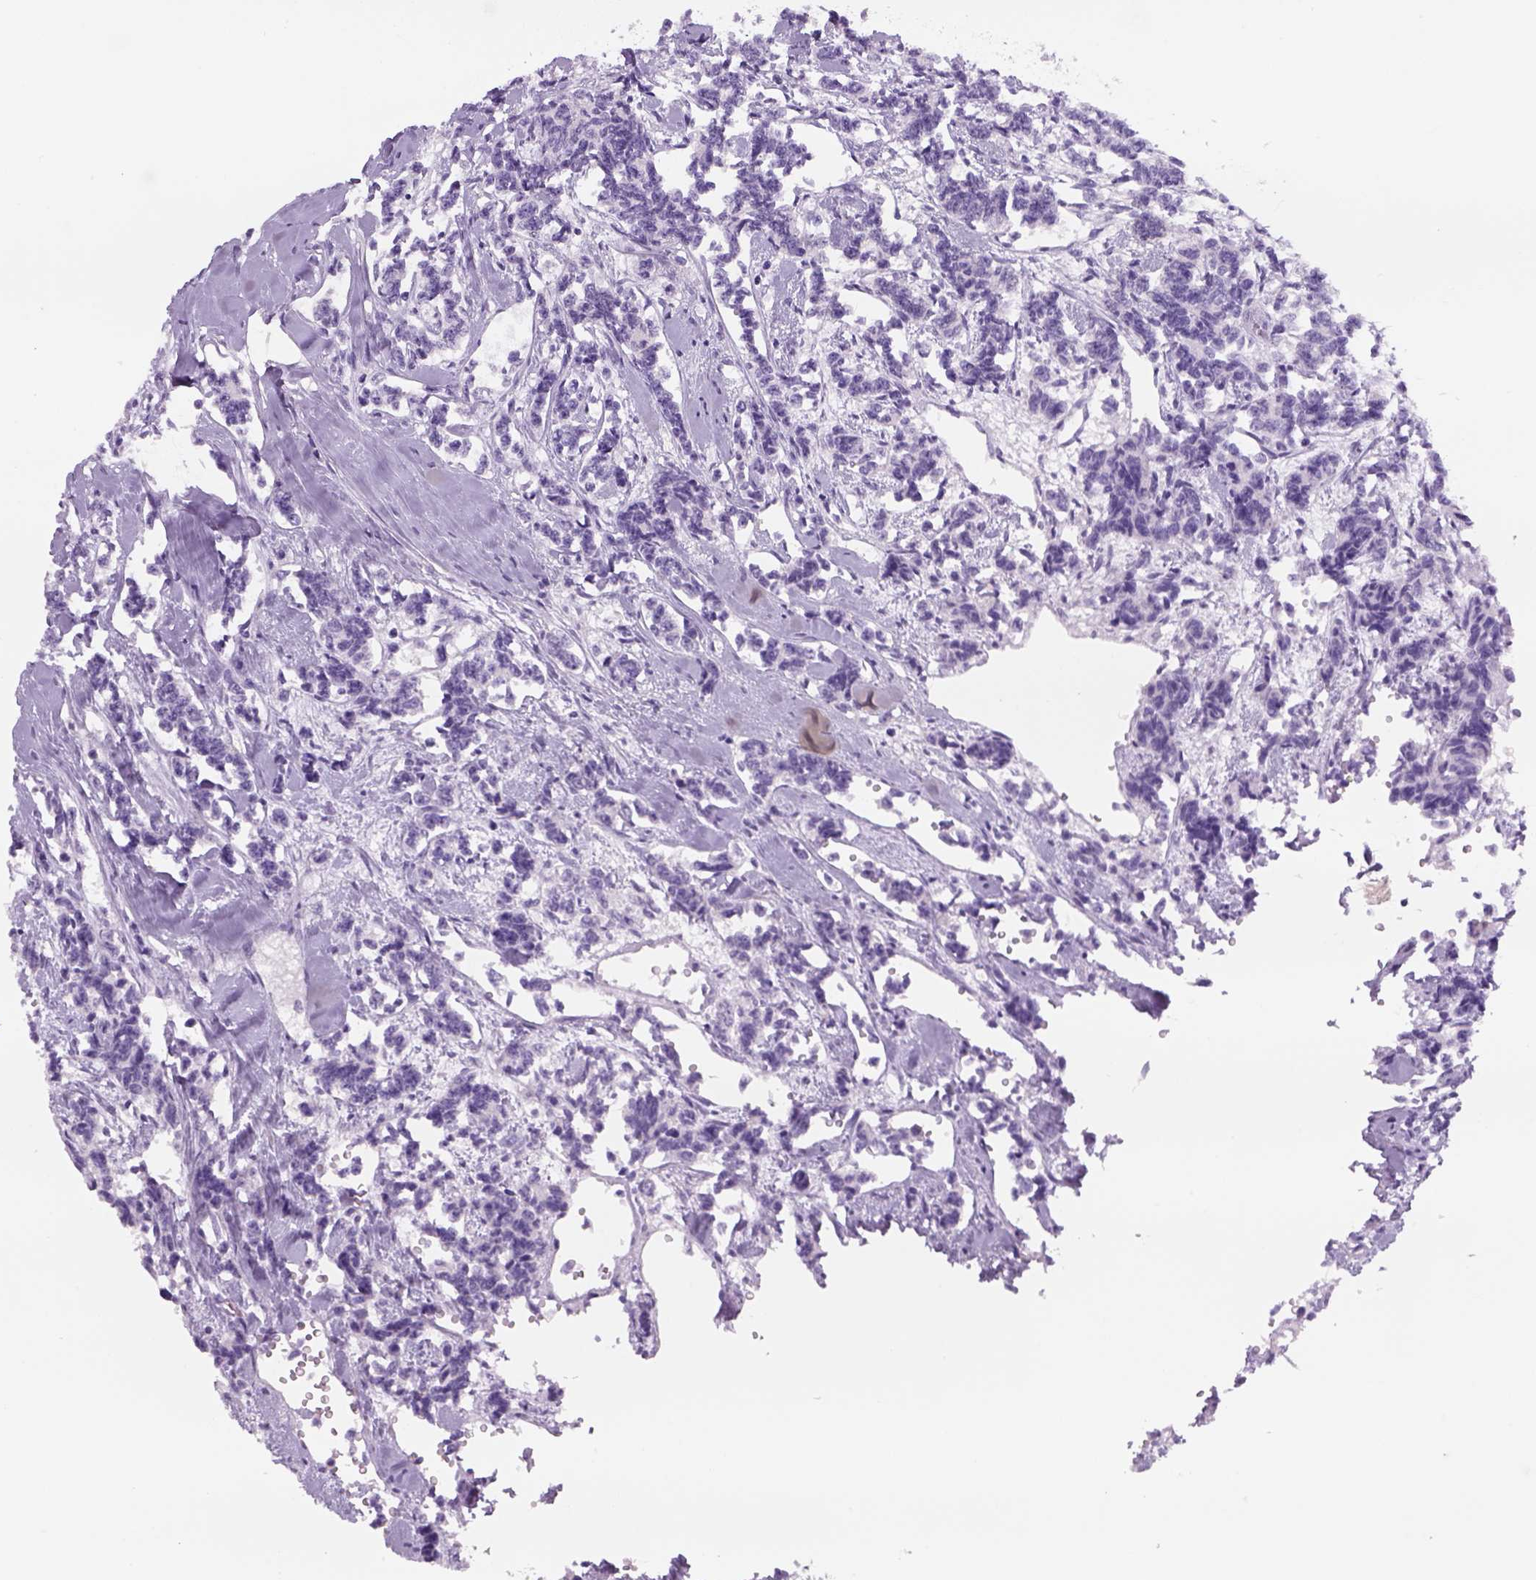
{"staining": {"intensity": "negative", "quantity": "none", "location": "none"}, "tissue": "carcinoid", "cell_type": "Tumor cells", "image_type": "cancer", "snomed": [{"axis": "morphology", "description": "Carcinoid, malignant, NOS"}, {"axis": "topography", "description": "Kidney"}], "caption": "An image of carcinoid (malignant) stained for a protein exhibits no brown staining in tumor cells.", "gene": "TENM4", "patient": {"sex": "female", "age": 41}}